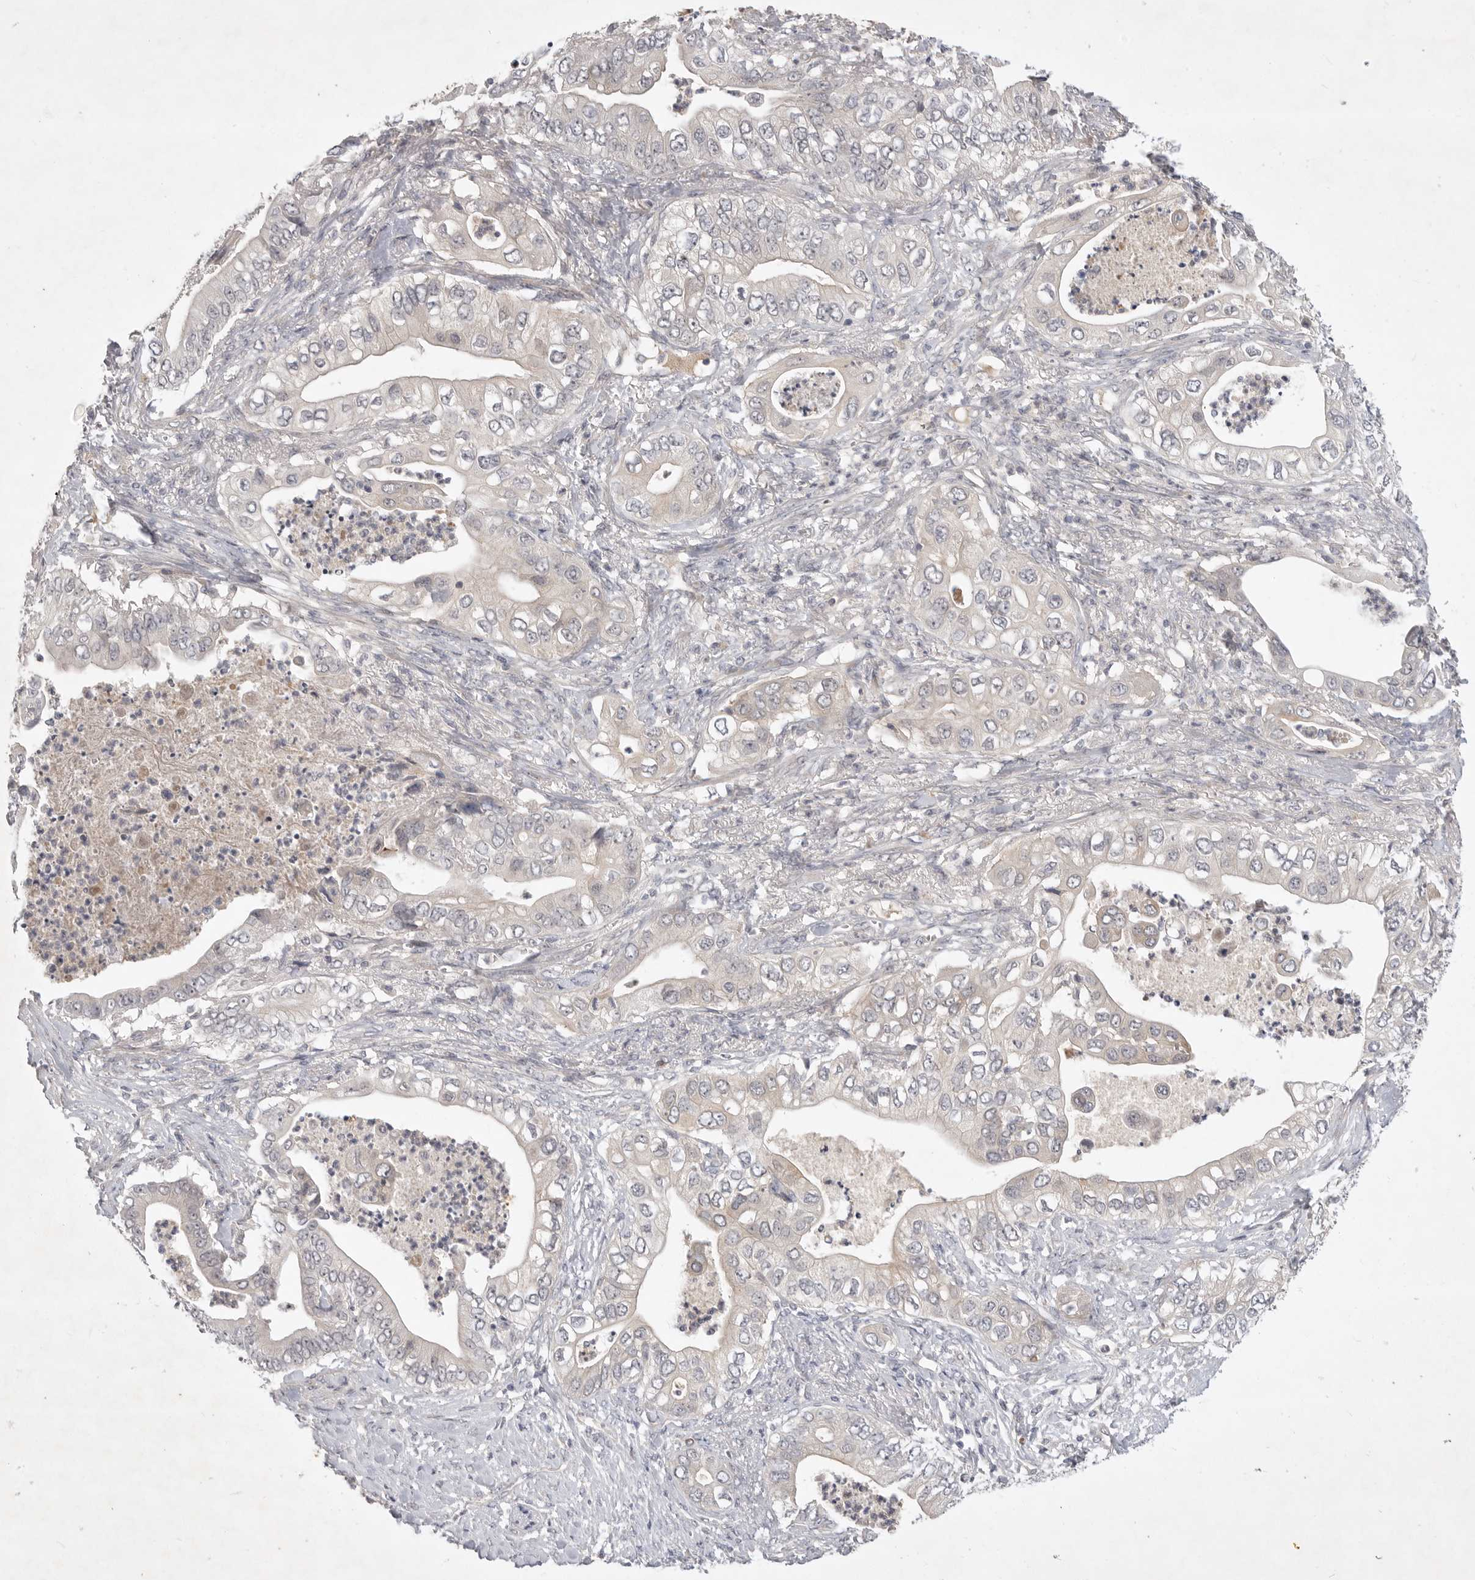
{"staining": {"intensity": "weak", "quantity": "<25%", "location": "cytoplasmic/membranous"}, "tissue": "pancreatic cancer", "cell_type": "Tumor cells", "image_type": "cancer", "snomed": [{"axis": "morphology", "description": "Adenocarcinoma, NOS"}, {"axis": "topography", "description": "Pancreas"}], "caption": "Immunohistochemistry (IHC) micrograph of human adenocarcinoma (pancreatic) stained for a protein (brown), which exhibits no expression in tumor cells. Brightfield microscopy of immunohistochemistry stained with DAB (3,3'-diaminobenzidine) (brown) and hematoxylin (blue), captured at high magnification.", "gene": "ITGAD", "patient": {"sex": "female", "age": 78}}